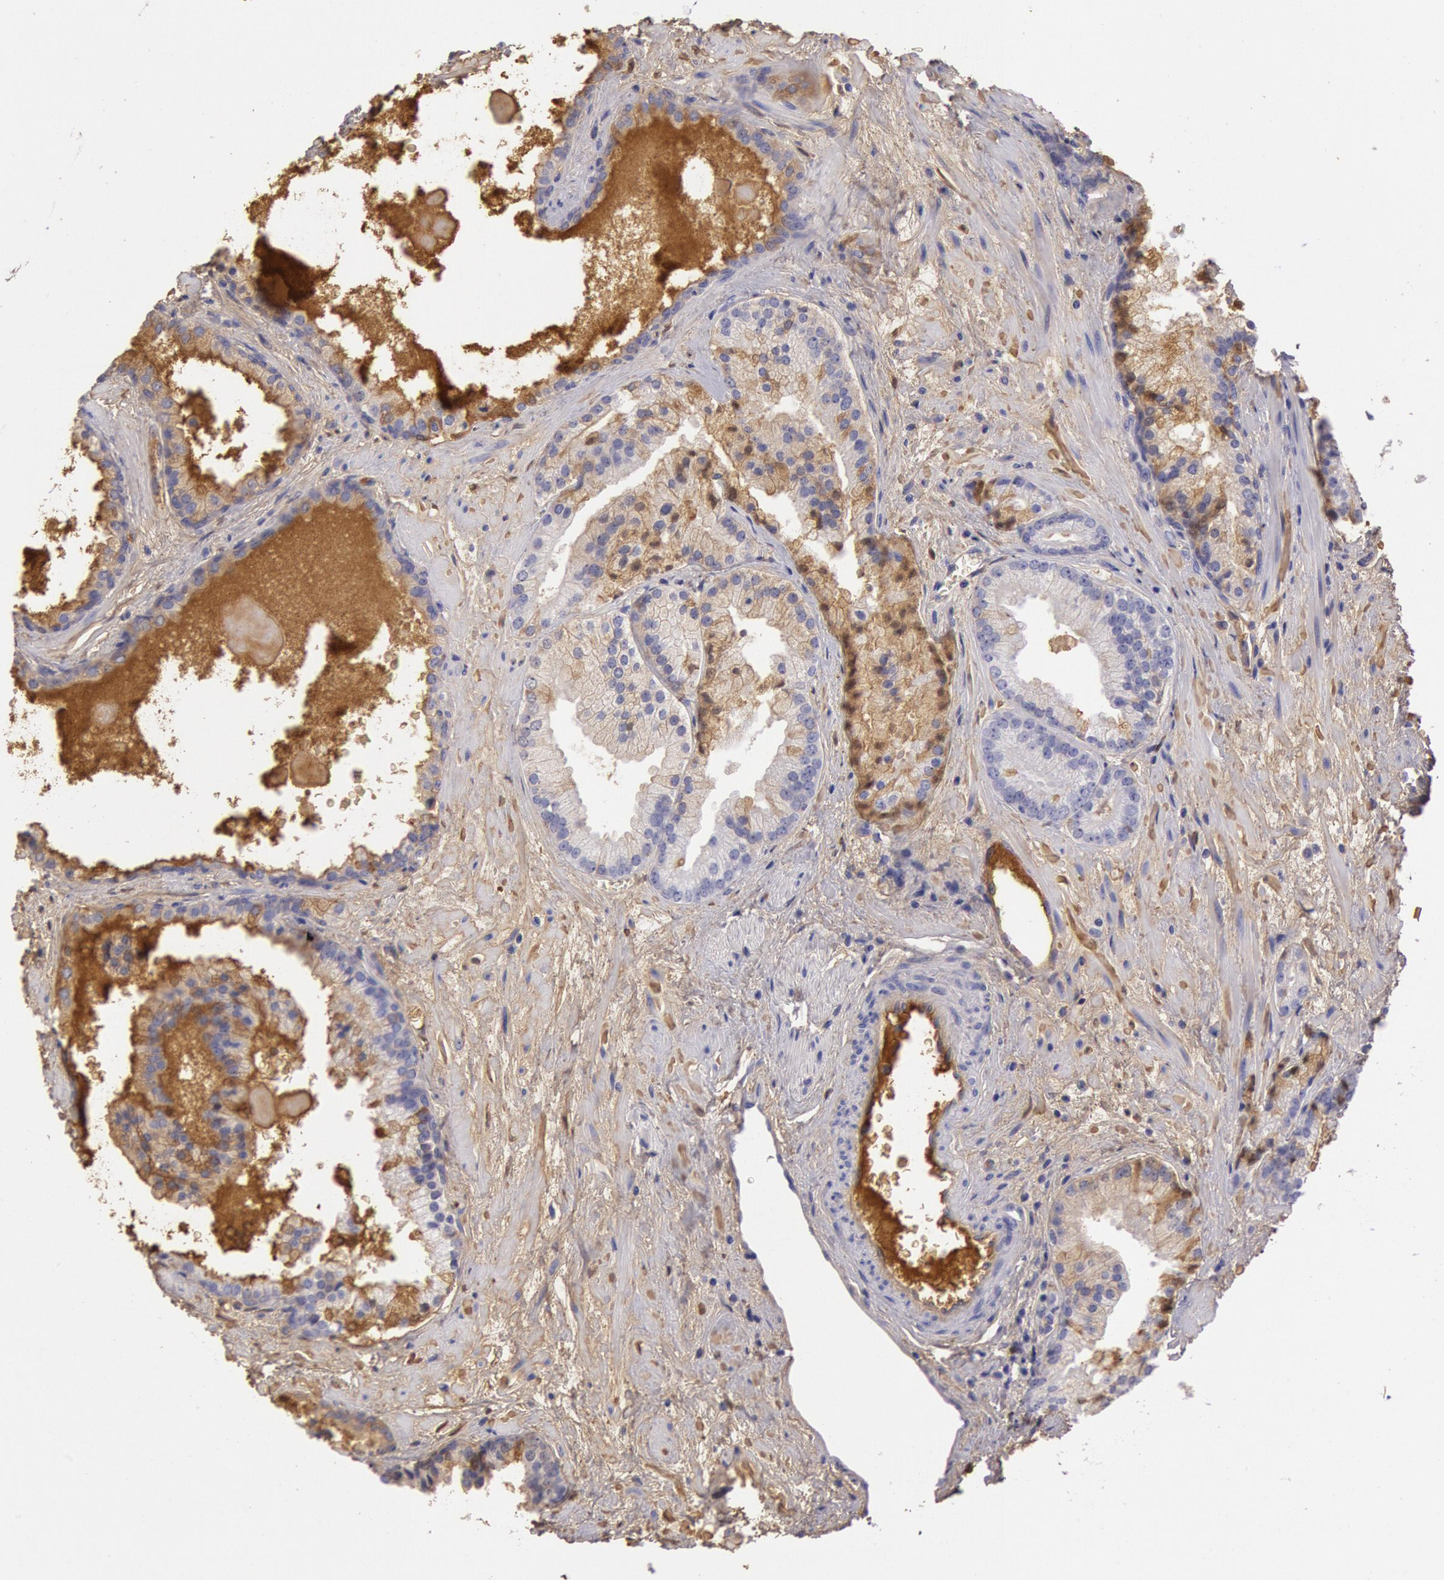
{"staining": {"intensity": "moderate", "quantity": "25%-75%", "location": "cytoplasmic/membranous"}, "tissue": "prostate cancer", "cell_type": "Tumor cells", "image_type": "cancer", "snomed": [{"axis": "morphology", "description": "Adenocarcinoma, Medium grade"}, {"axis": "topography", "description": "Prostate"}], "caption": "DAB immunohistochemical staining of human adenocarcinoma (medium-grade) (prostate) displays moderate cytoplasmic/membranous protein positivity in approximately 25%-75% of tumor cells. (DAB = brown stain, brightfield microscopy at high magnification).", "gene": "IGHG1", "patient": {"sex": "male", "age": 70}}